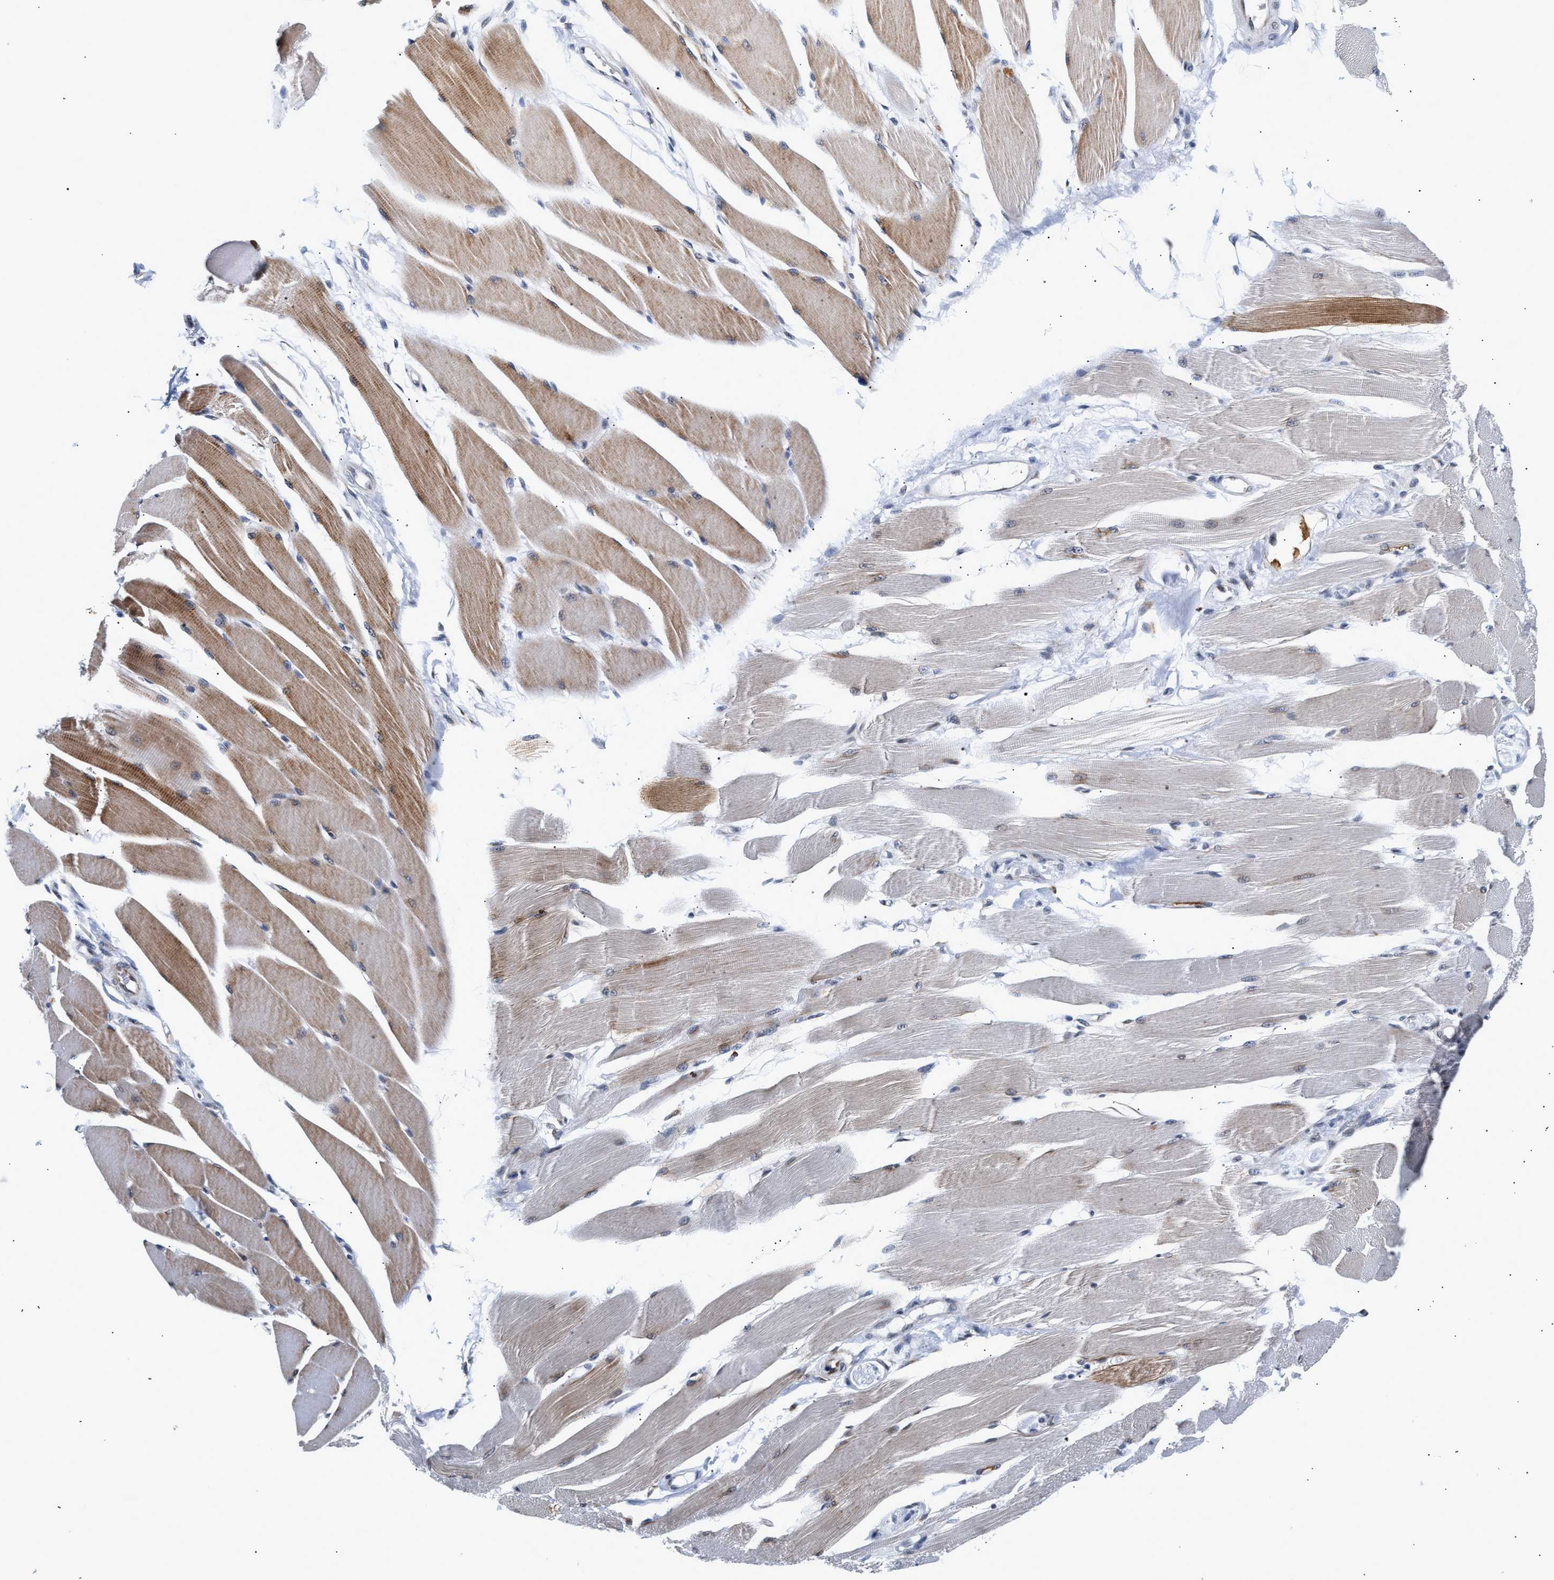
{"staining": {"intensity": "strong", "quantity": "25%-75%", "location": "cytoplasmic/membranous"}, "tissue": "skeletal muscle", "cell_type": "Myocytes", "image_type": "normal", "snomed": [{"axis": "morphology", "description": "Normal tissue, NOS"}, {"axis": "topography", "description": "Skeletal muscle"}, {"axis": "topography", "description": "Peripheral nerve tissue"}], "caption": "The photomicrograph displays staining of normal skeletal muscle, revealing strong cytoplasmic/membranous protein expression (brown color) within myocytes.", "gene": "THOC1", "patient": {"sex": "female", "age": 84}}